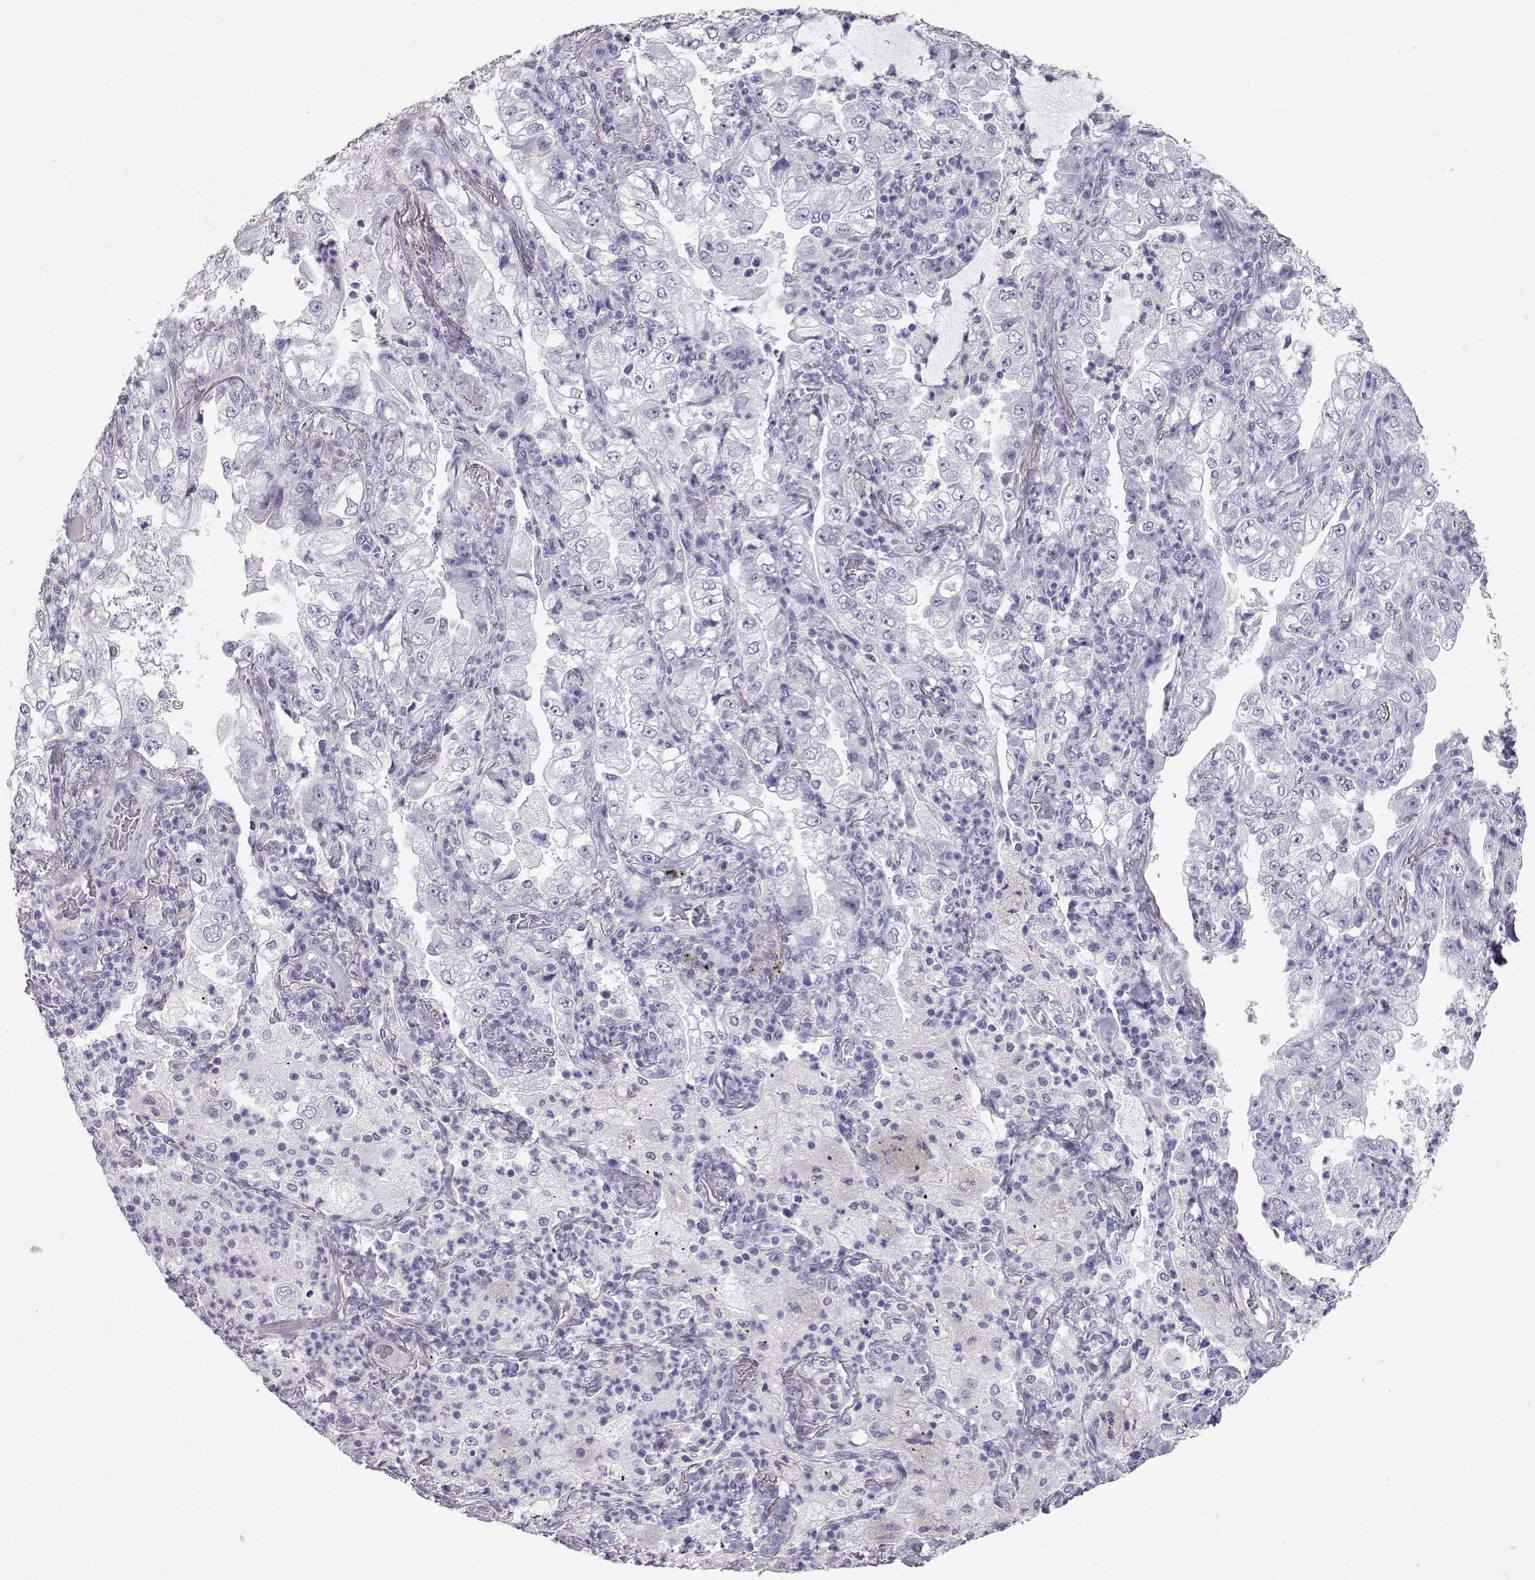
{"staining": {"intensity": "negative", "quantity": "none", "location": "none"}, "tissue": "lung cancer", "cell_type": "Tumor cells", "image_type": "cancer", "snomed": [{"axis": "morphology", "description": "Adenocarcinoma, NOS"}, {"axis": "topography", "description": "Lung"}], "caption": "Immunohistochemical staining of adenocarcinoma (lung) shows no significant expression in tumor cells. The staining is performed using DAB (3,3'-diaminobenzidine) brown chromogen with nuclei counter-stained in using hematoxylin.", "gene": "PMCH", "patient": {"sex": "female", "age": 73}}